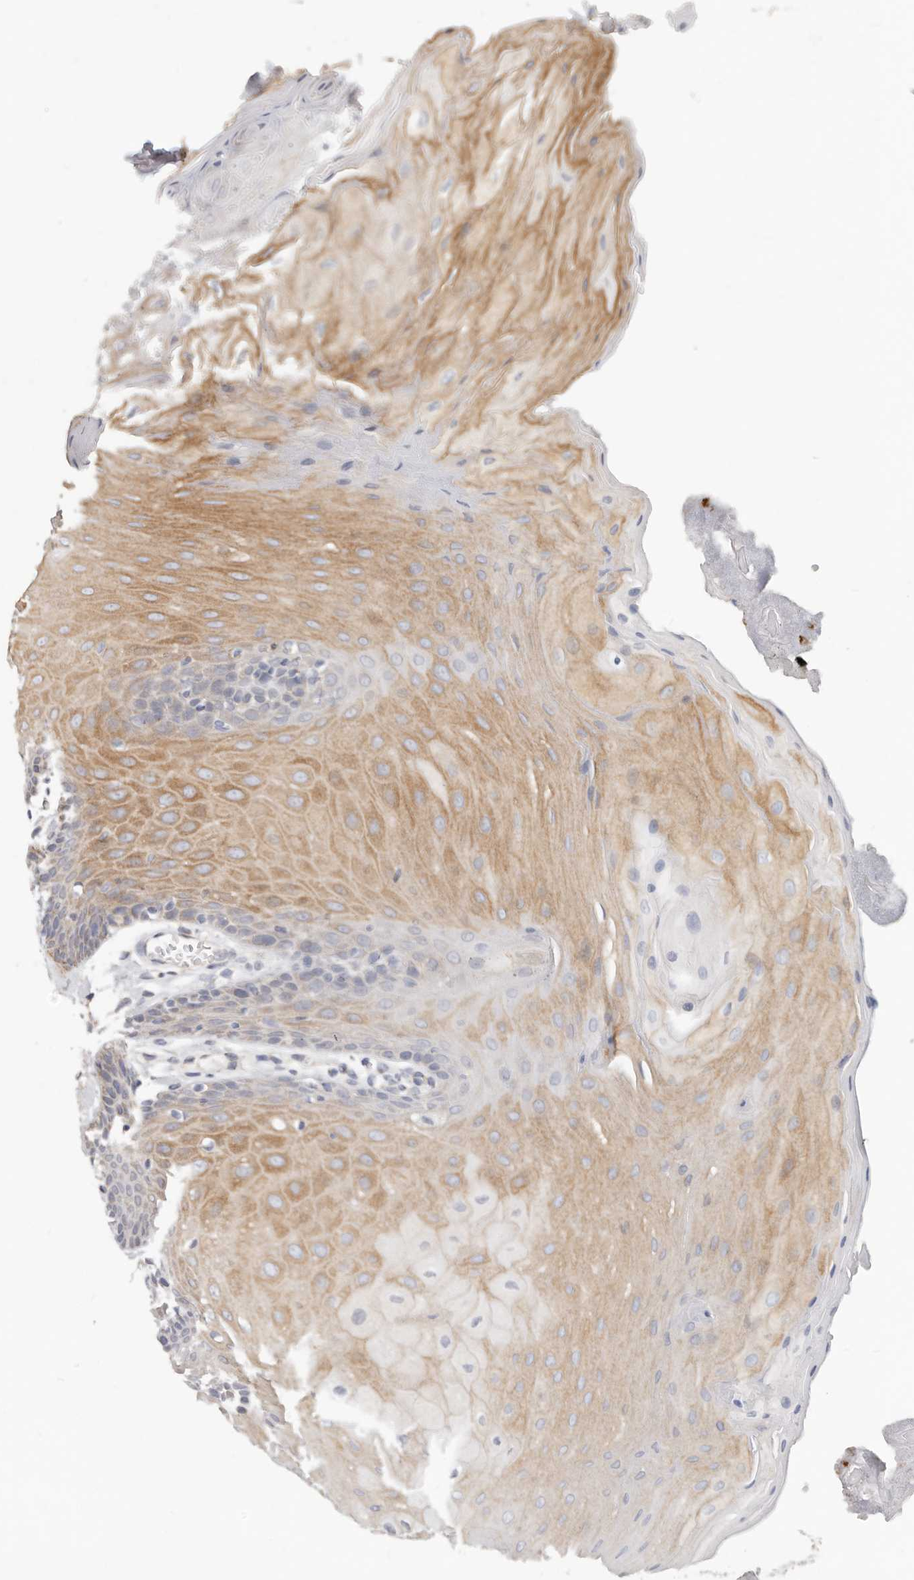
{"staining": {"intensity": "moderate", "quantity": "<25%", "location": "cytoplasmic/membranous"}, "tissue": "oral mucosa", "cell_type": "Squamous epithelial cells", "image_type": "normal", "snomed": [{"axis": "morphology", "description": "Normal tissue, NOS"}, {"axis": "morphology", "description": "Squamous cell carcinoma, NOS"}, {"axis": "topography", "description": "Skeletal muscle"}, {"axis": "topography", "description": "Oral tissue"}, {"axis": "topography", "description": "Salivary gland"}, {"axis": "topography", "description": "Head-Neck"}], "caption": "Oral mucosa stained for a protein (brown) exhibits moderate cytoplasmic/membranous positive expression in approximately <25% of squamous epithelial cells.", "gene": "USP49", "patient": {"sex": "male", "age": 54}}